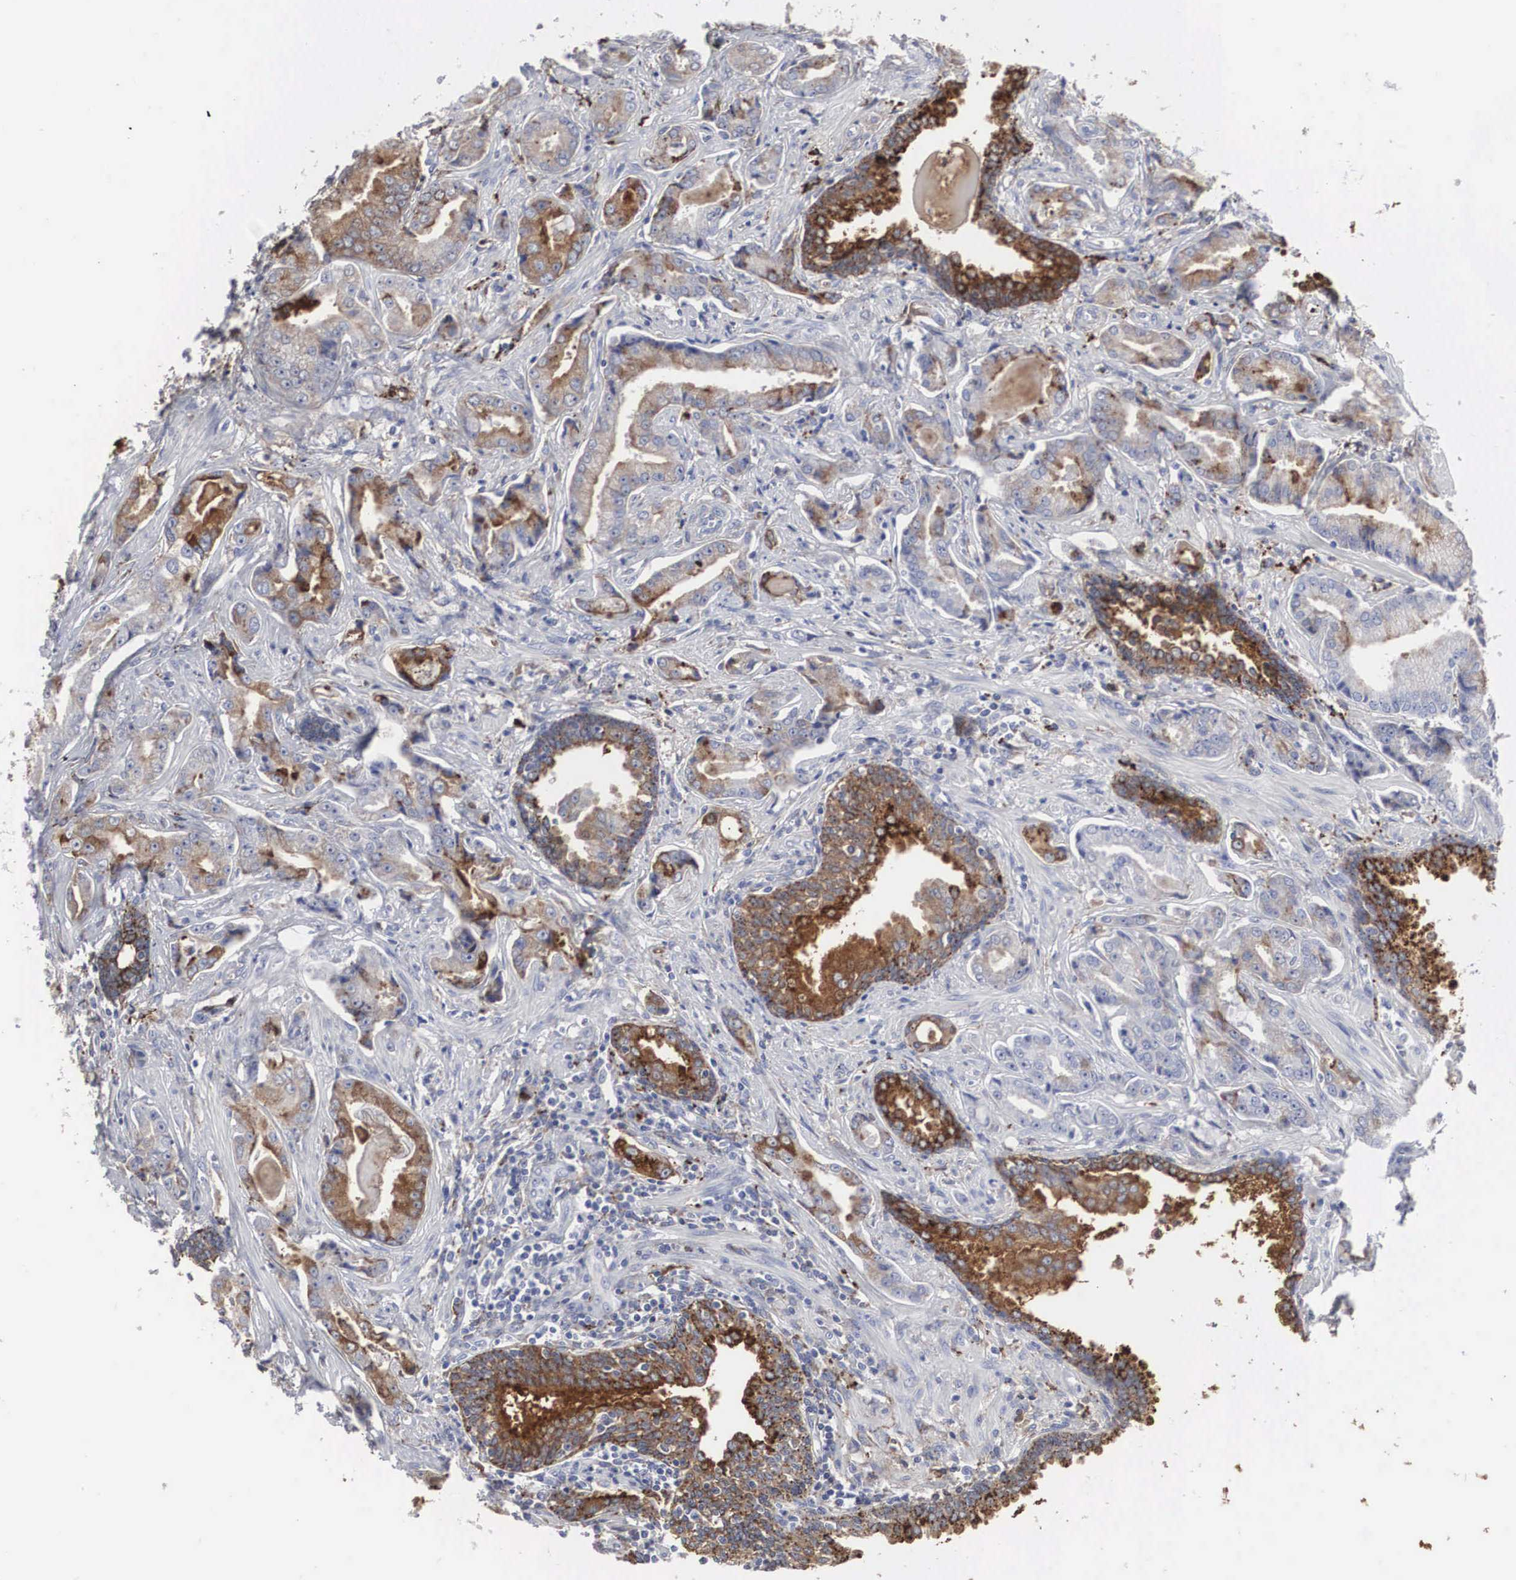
{"staining": {"intensity": "moderate", "quantity": ">75%", "location": "cytoplasmic/membranous"}, "tissue": "prostate cancer", "cell_type": "Tumor cells", "image_type": "cancer", "snomed": [{"axis": "morphology", "description": "Adenocarcinoma, Low grade"}, {"axis": "topography", "description": "Prostate"}], "caption": "This micrograph exhibits prostate cancer (adenocarcinoma (low-grade)) stained with IHC to label a protein in brown. The cytoplasmic/membranous of tumor cells show moderate positivity for the protein. Nuclei are counter-stained blue.", "gene": "LGALS3BP", "patient": {"sex": "male", "age": 65}}